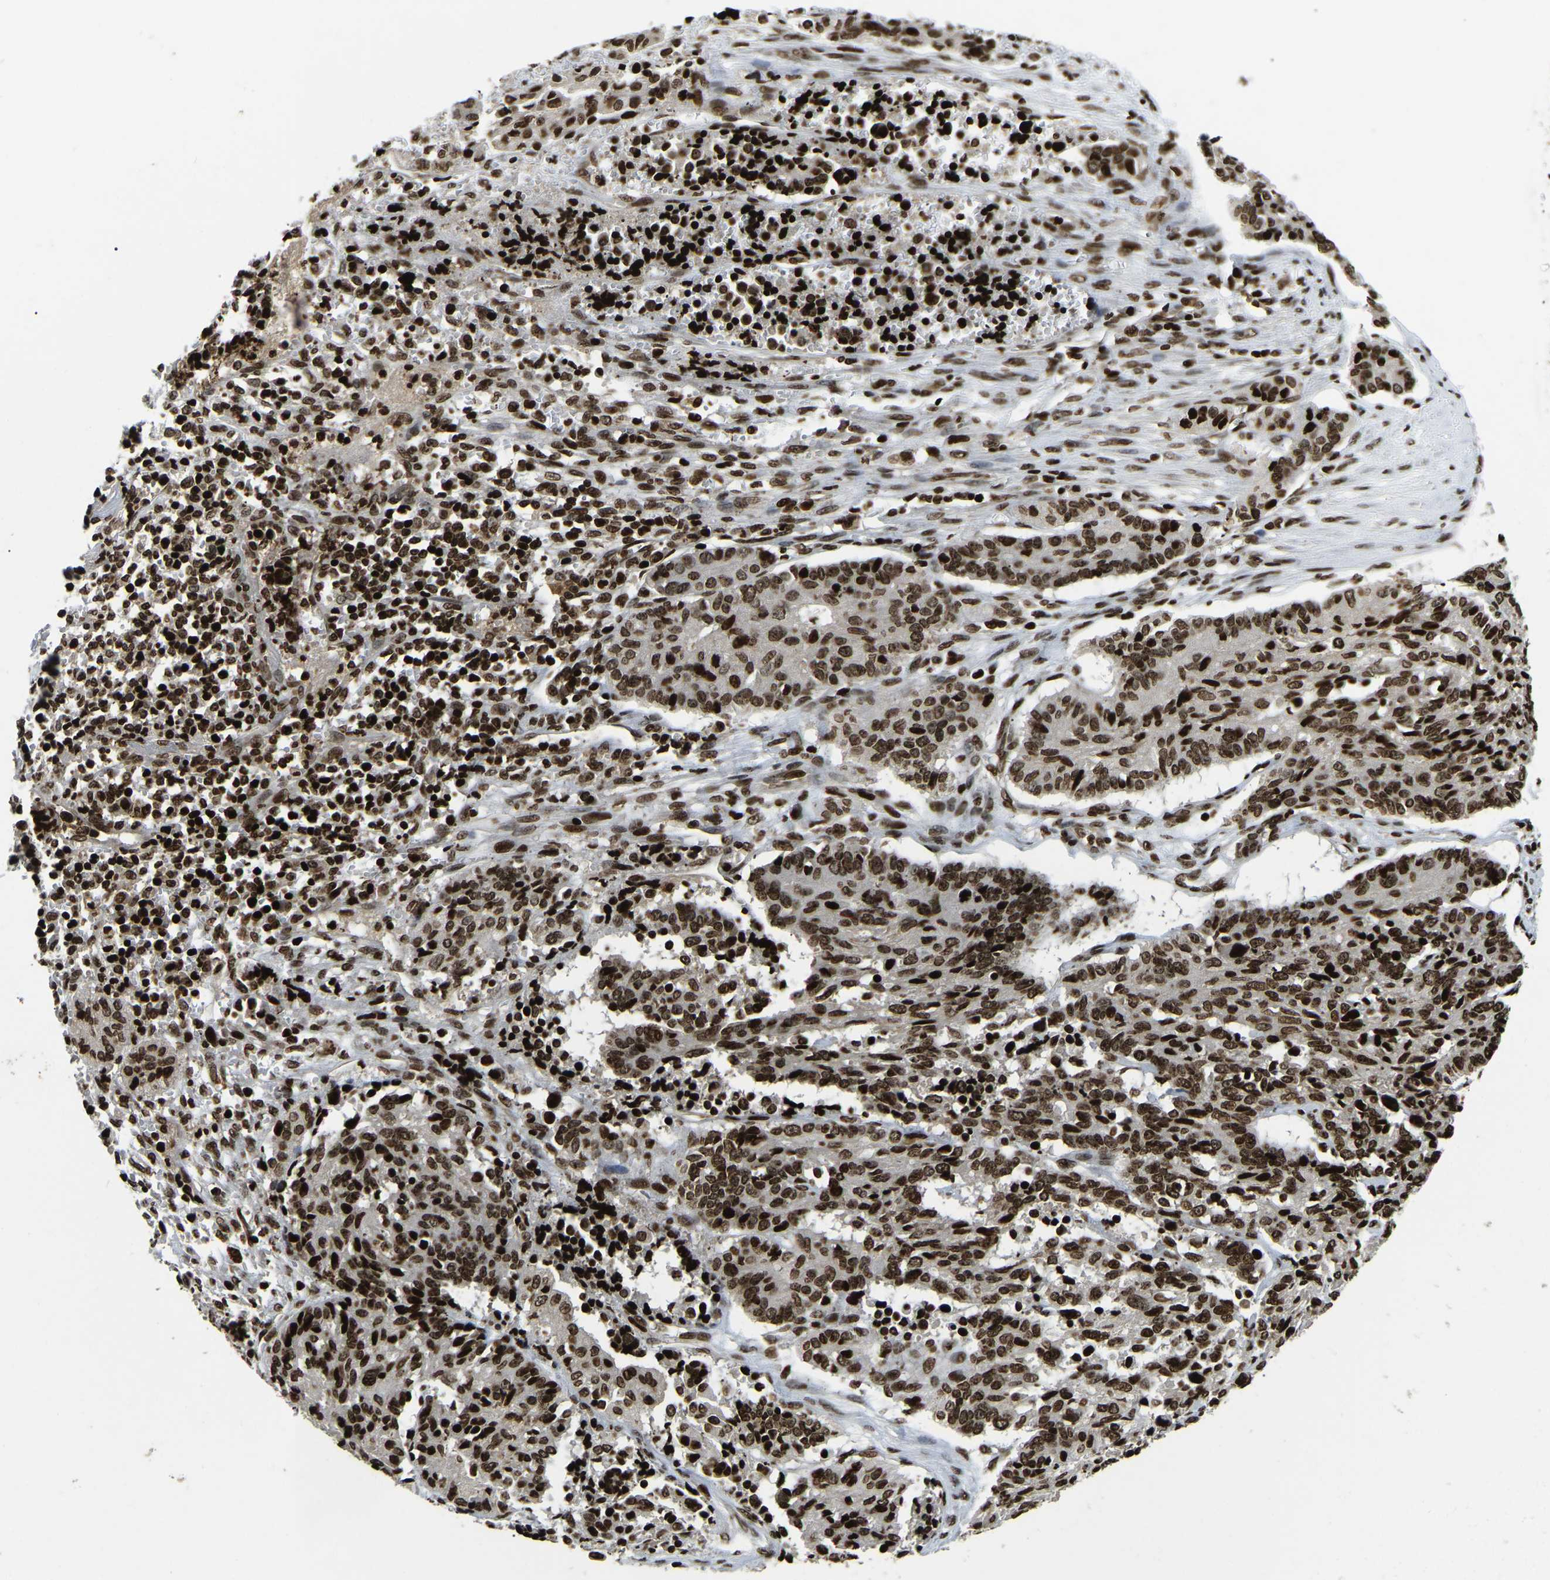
{"staining": {"intensity": "strong", "quantity": ">75%", "location": "nuclear"}, "tissue": "cervical cancer", "cell_type": "Tumor cells", "image_type": "cancer", "snomed": [{"axis": "morphology", "description": "Squamous cell carcinoma, NOS"}, {"axis": "topography", "description": "Cervix"}], "caption": "Human cervical squamous cell carcinoma stained with a protein marker shows strong staining in tumor cells.", "gene": "LRRC61", "patient": {"sex": "female", "age": 35}}